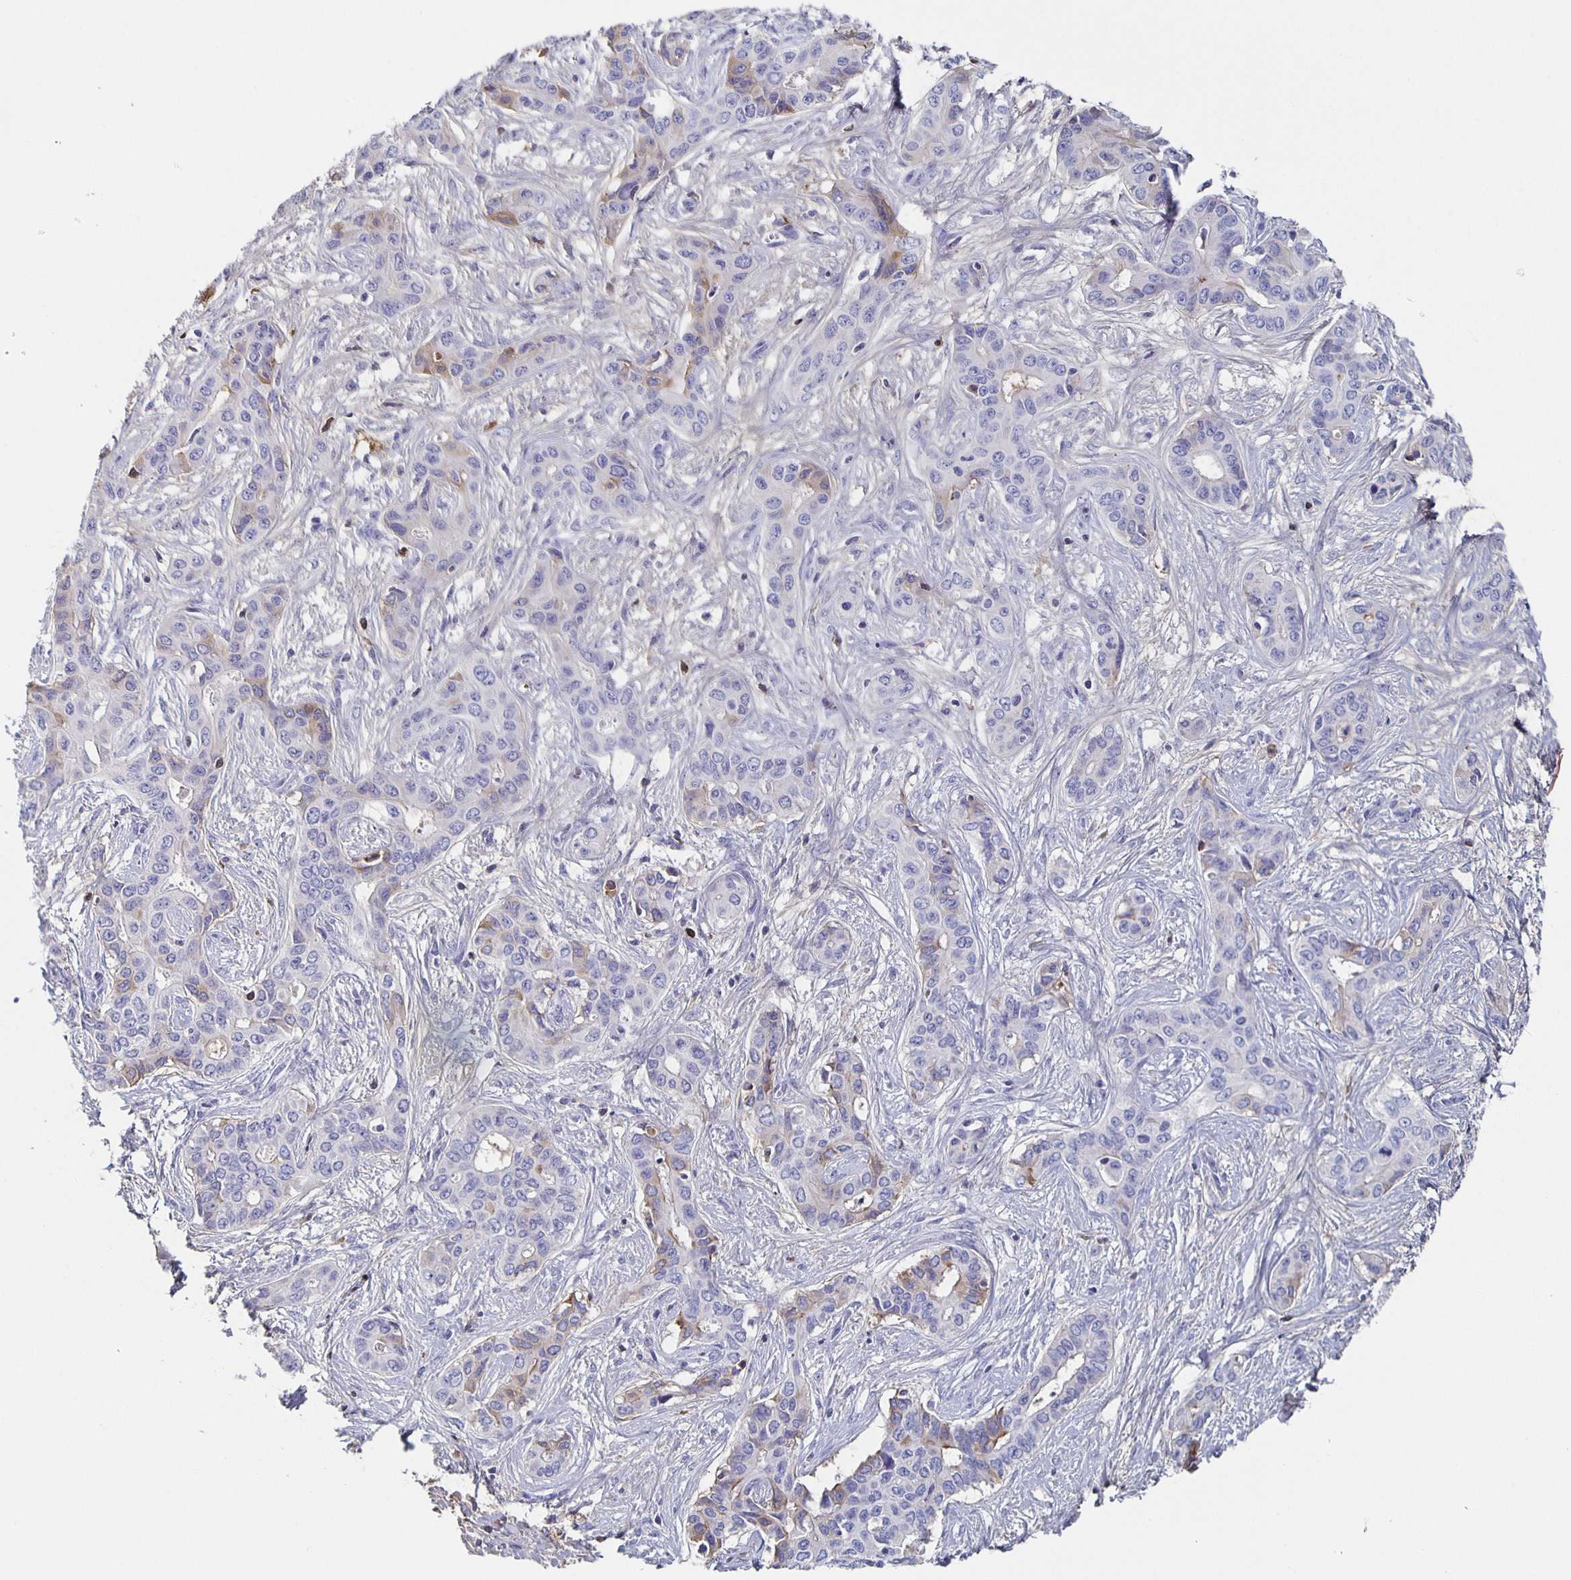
{"staining": {"intensity": "weak", "quantity": "<25%", "location": "cytoplasmic/membranous"}, "tissue": "liver cancer", "cell_type": "Tumor cells", "image_type": "cancer", "snomed": [{"axis": "morphology", "description": "Cholangiocarcinoma"}, {"axis": "topography", "description": "Liver"}], "caption": "Cholangiocarcinoma (liver) was stained to show a protein in brown. There is no significant staining in tumor cells. (DAB immunohistochemistry, high magnification).", "gene": "FGA", "patient": {"sex": "female", "age": 65}}